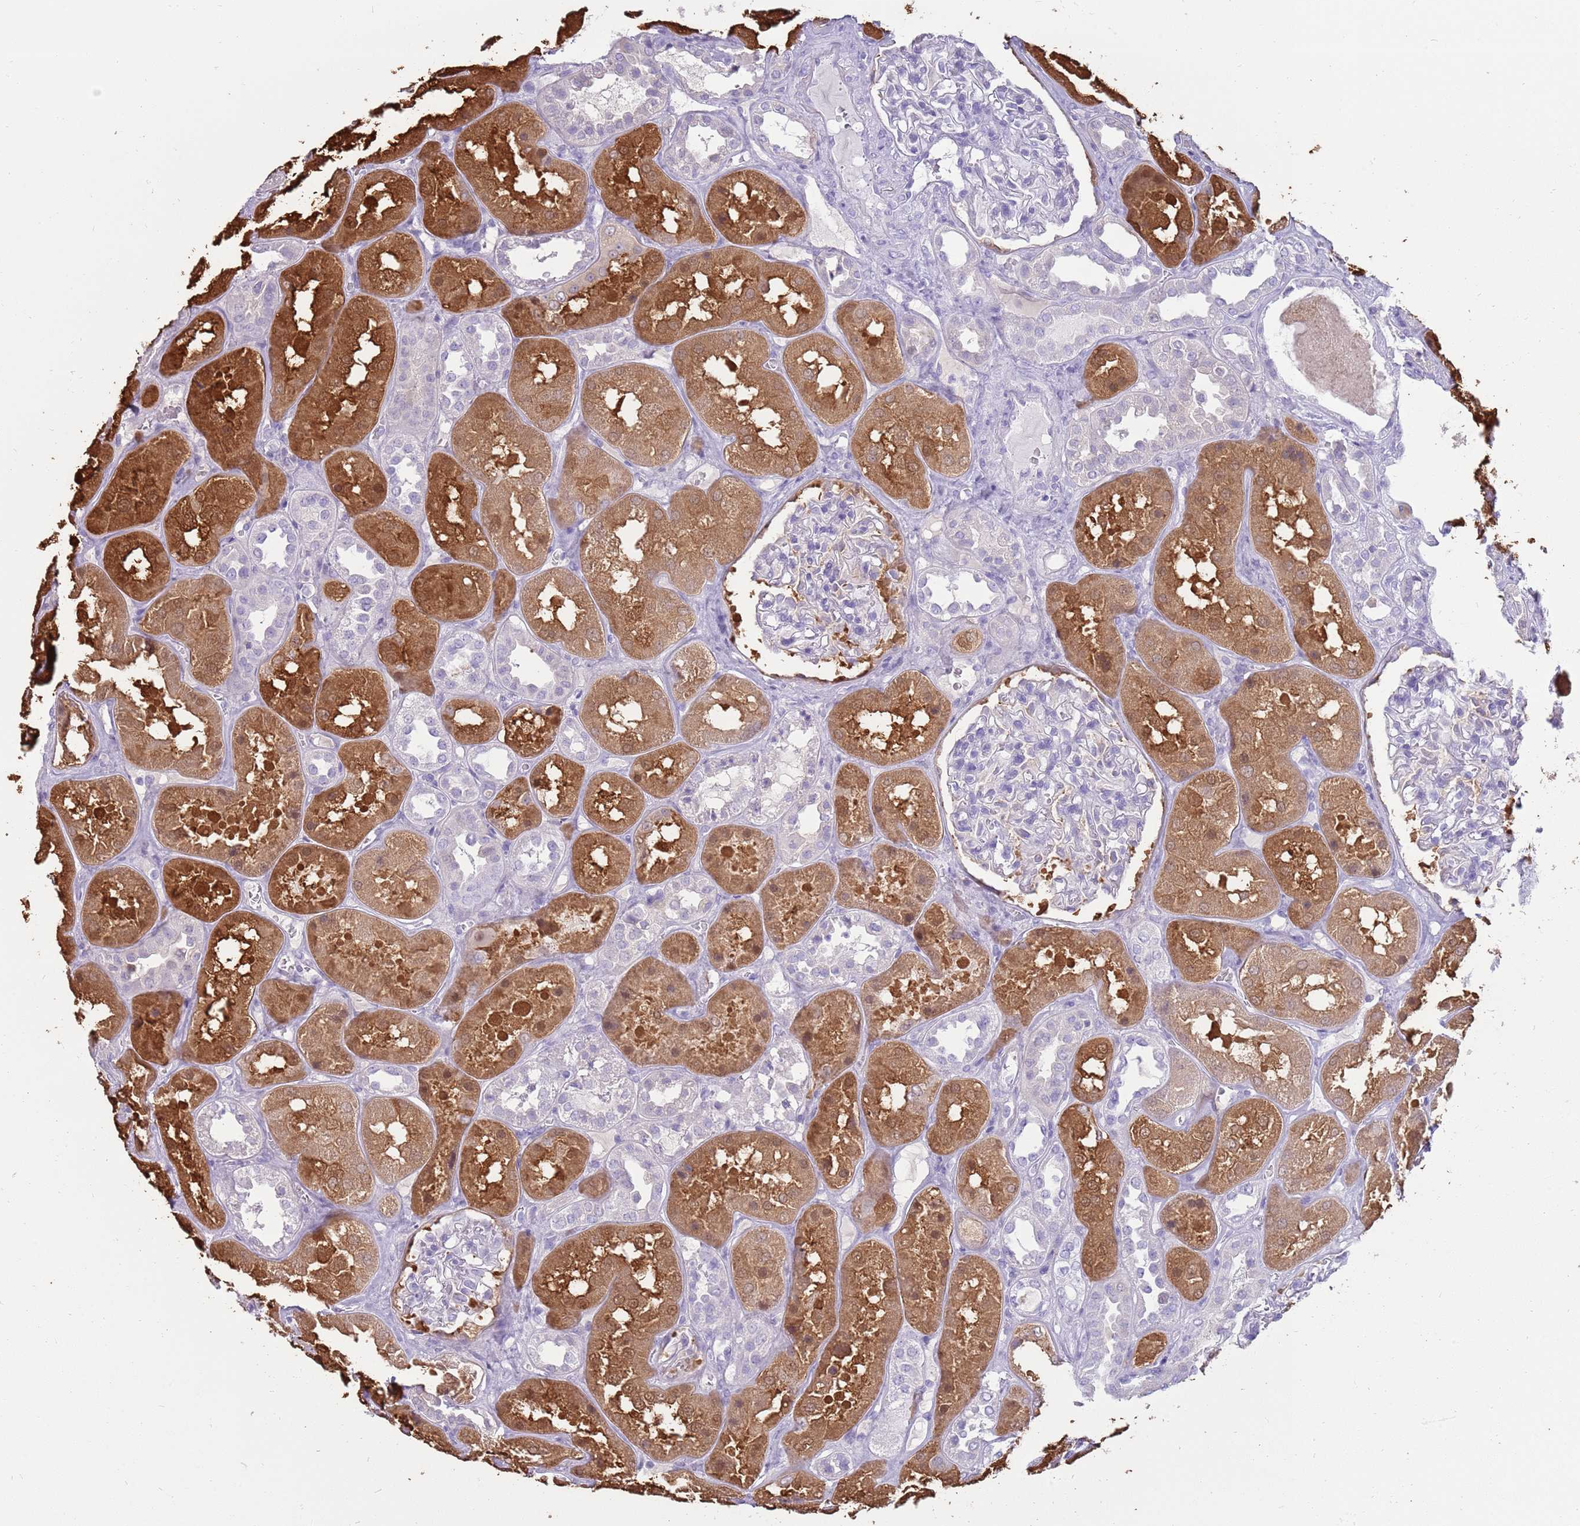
{"staining": {"intensity": "negative", "quantity": "none", "location": "none"}, "tissue": "kidney", "cell_type": "Cells in glomeruli", "image_type": "normal", "snomed": [{"axis": "morphology", "description": "Normal tissue, NOS"}, {"axis": "topography", "description": "Kidney"}], "caption": "Immunohistochemical staining of normal kidney demonstrates no significant positivity in cells in glomeruli. (Stains: DAB (3,3'-diaminobenzidine) immunohistochemistry (IHC) with hematoxylin counter stain, Microscopy: brightfield microscopy at high magnification).", "gene": "ENSG00000271254", "patient": {"sex": "male", "age": 70}}